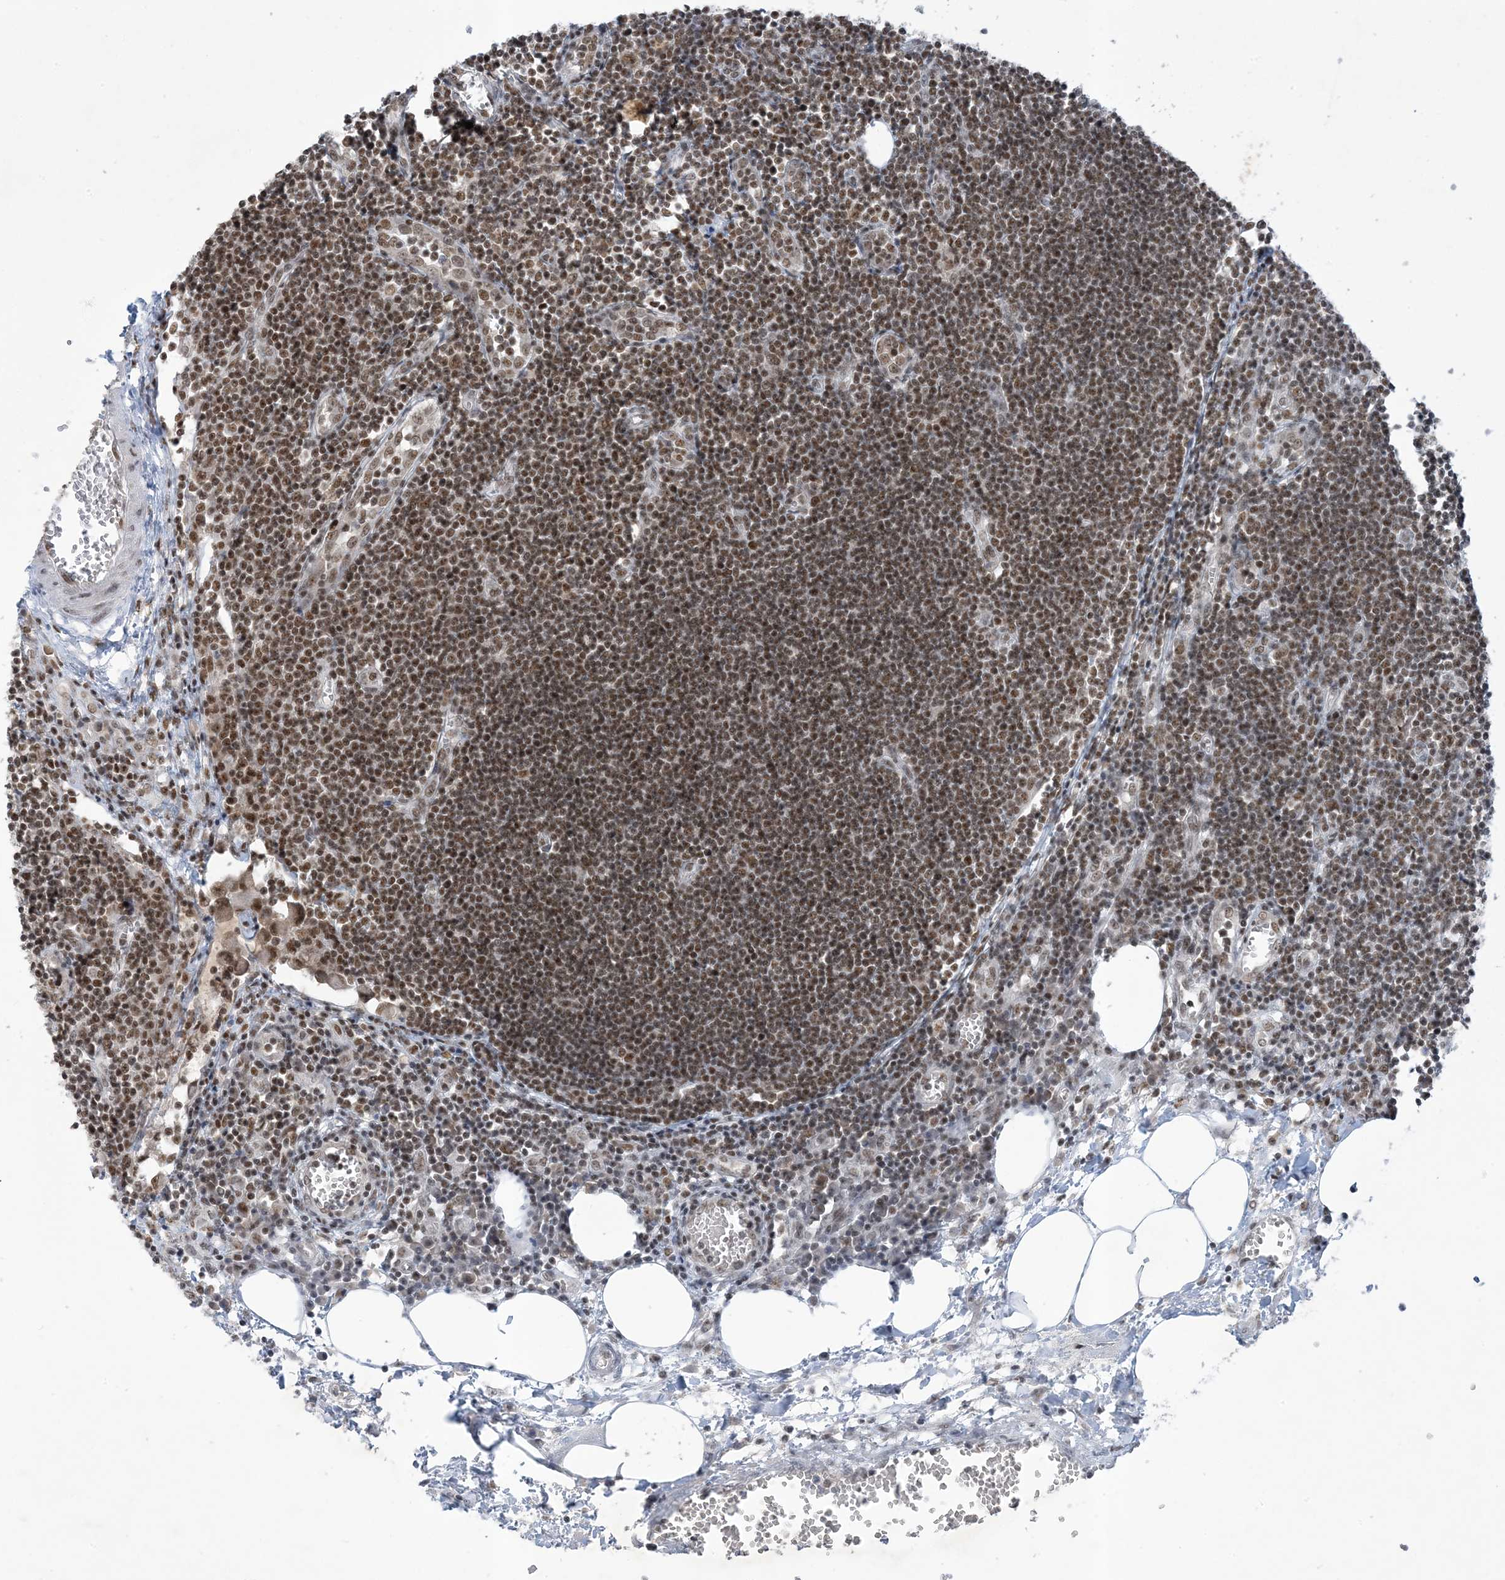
{"staining": {"intensity": "strong", "quantity": ">75%", "location": "nuclear"}, "tissue": "lymph node", "cell_type": "Germinal center cells", "image_type": "normal", "snomed": [{"axis": "morphology", "description": "Normal tissue, NOS"}, {"axis": "morphology", "description": "Malignant melanoma, Metastatic site"}, {"axis": "topography", "description": "Lymph node"}], "caption": "Protein expression by IHC demonstrates strong nuclear staining in approximately >75% of germinal center cells in benign lymph node.", "gene": "PPIL2", "patient": {"sex": "male", "age": 41}}